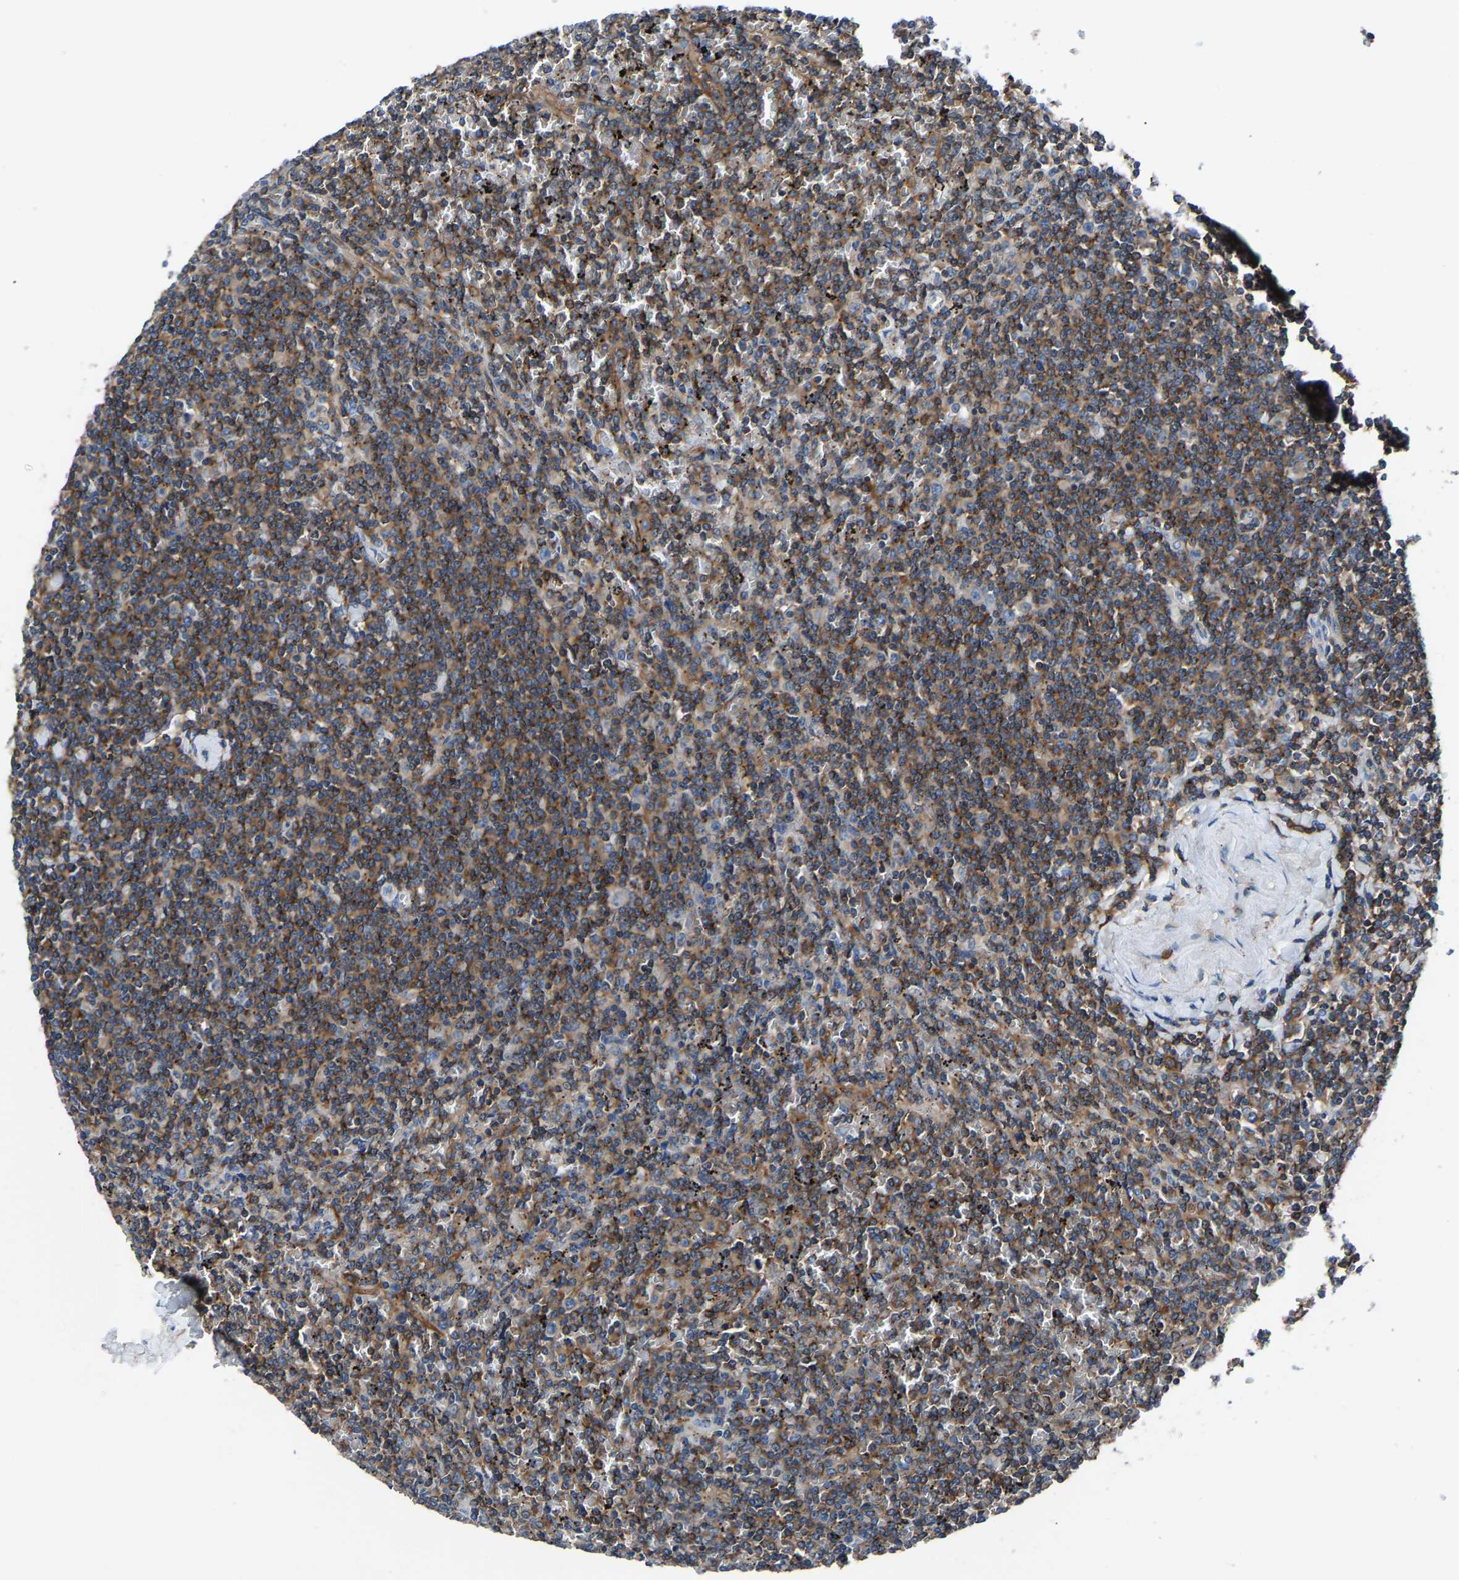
{"staining": {"intensity": "moderate", "quantity": ">75%", "location": "cytoplasmic/membranous"}, "tissue": "lymphoma", "cell_type": "Tumor cells", "image_type": "cancer", "snomed": [{"axis": "morphology", "description": "Malignant lymphoma, non-Hodgkin's type, Low grade"}, {"axis": "topography", "description": "Spleen"}], "caption": "Protein expression analysis of low-grade malignant lymphoma, non-Hodgkin's type exhibits moderate cytoplasmic/membranous staining in about >75% of tumor cells.", "gene": "PRKAR1A", "patient": {"sex": "female", "age": 19}}